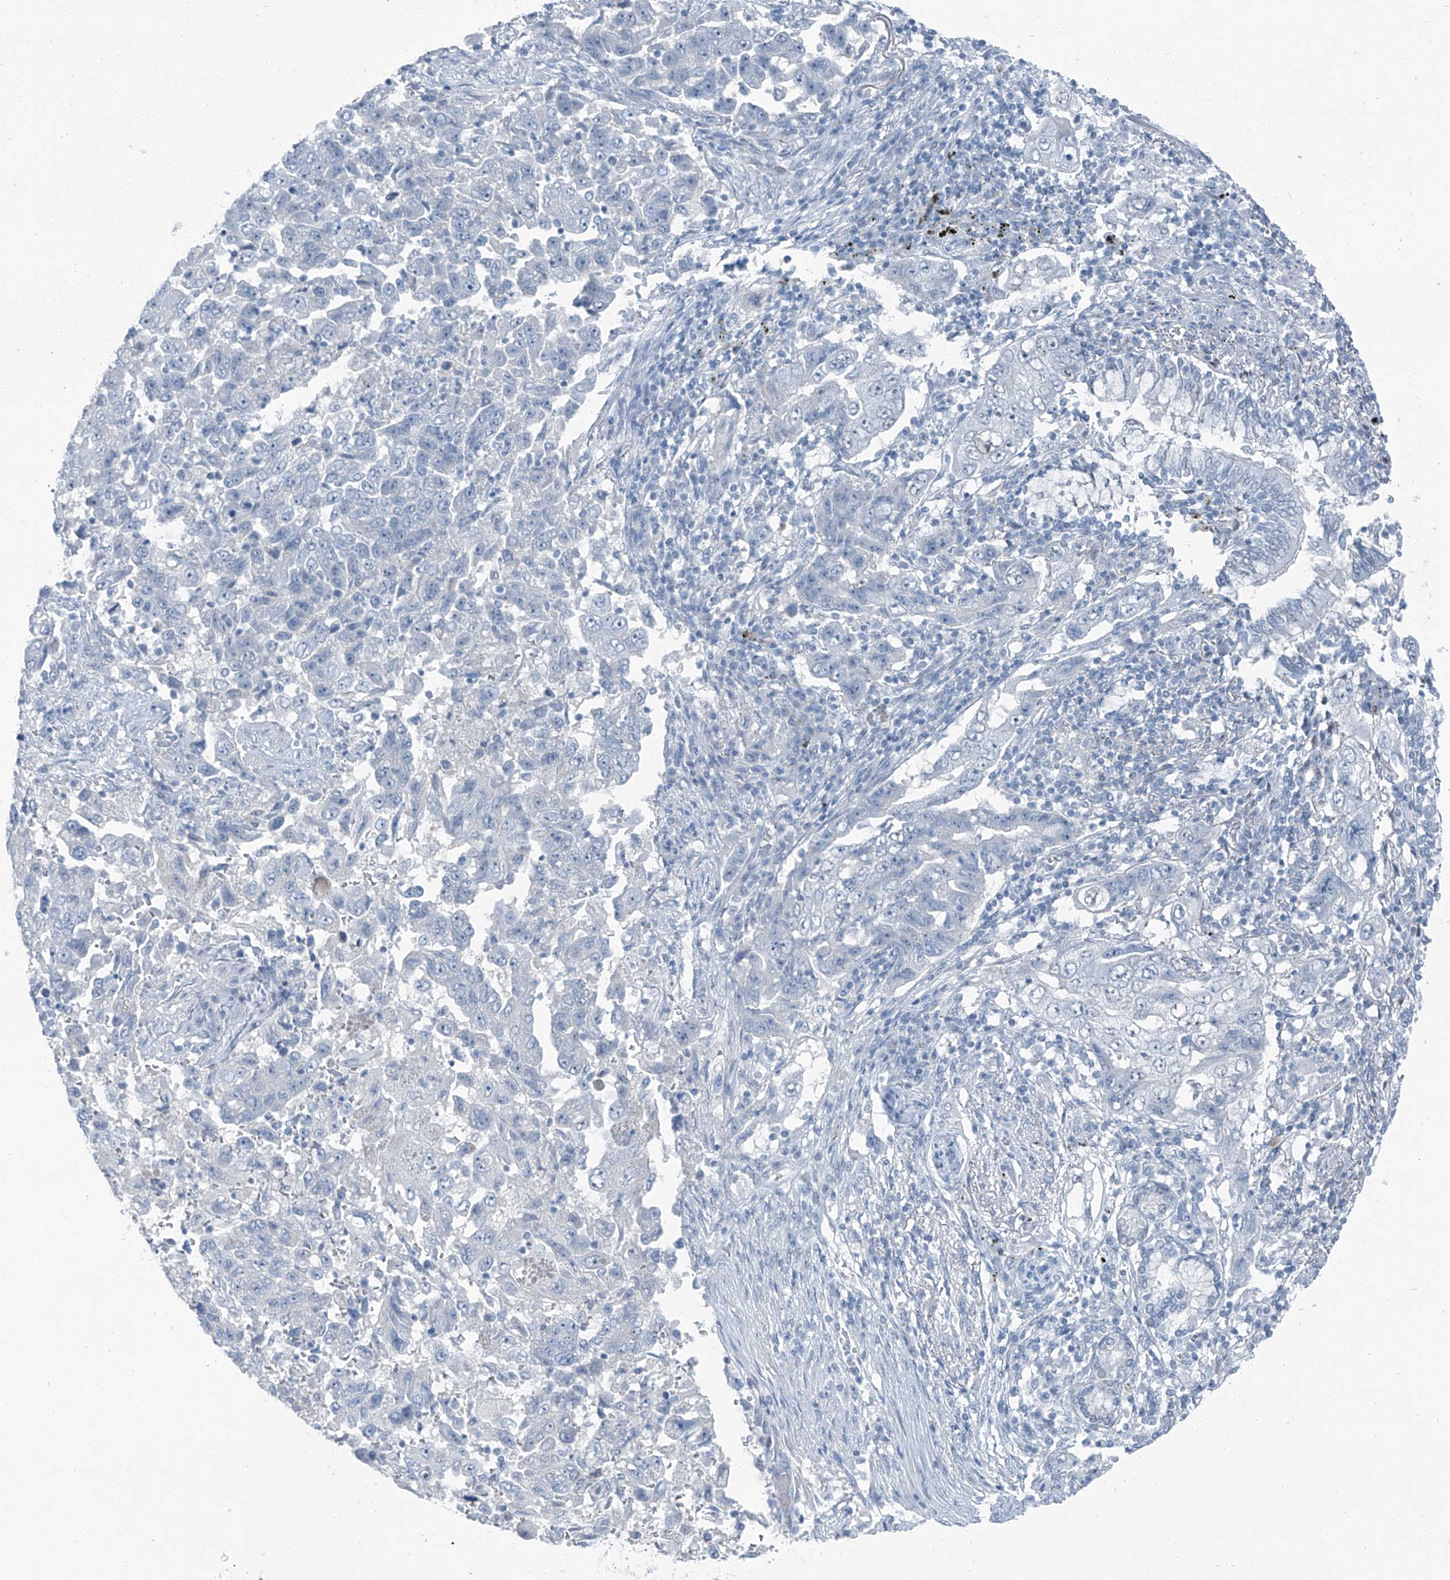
{"staining": {"intensity": "negative", "quantity": "none", "location": "none"}, "tissue": "lung cancer", "cell_type": "Tumor cells", "image_type": "cancer", "snomed": [{"axis": "morphology", "description": "Adenocarcinoma, NOS"}, {"axis": "topography", "description": "Lung"}], "caption": "A histopathology image of lung cancer stained for a protein demonstrates no brown staining in tumor cells. Nuclei are stained in blue.", "gene": "RGN", "patient": {"sex": "female", "age": 51}}